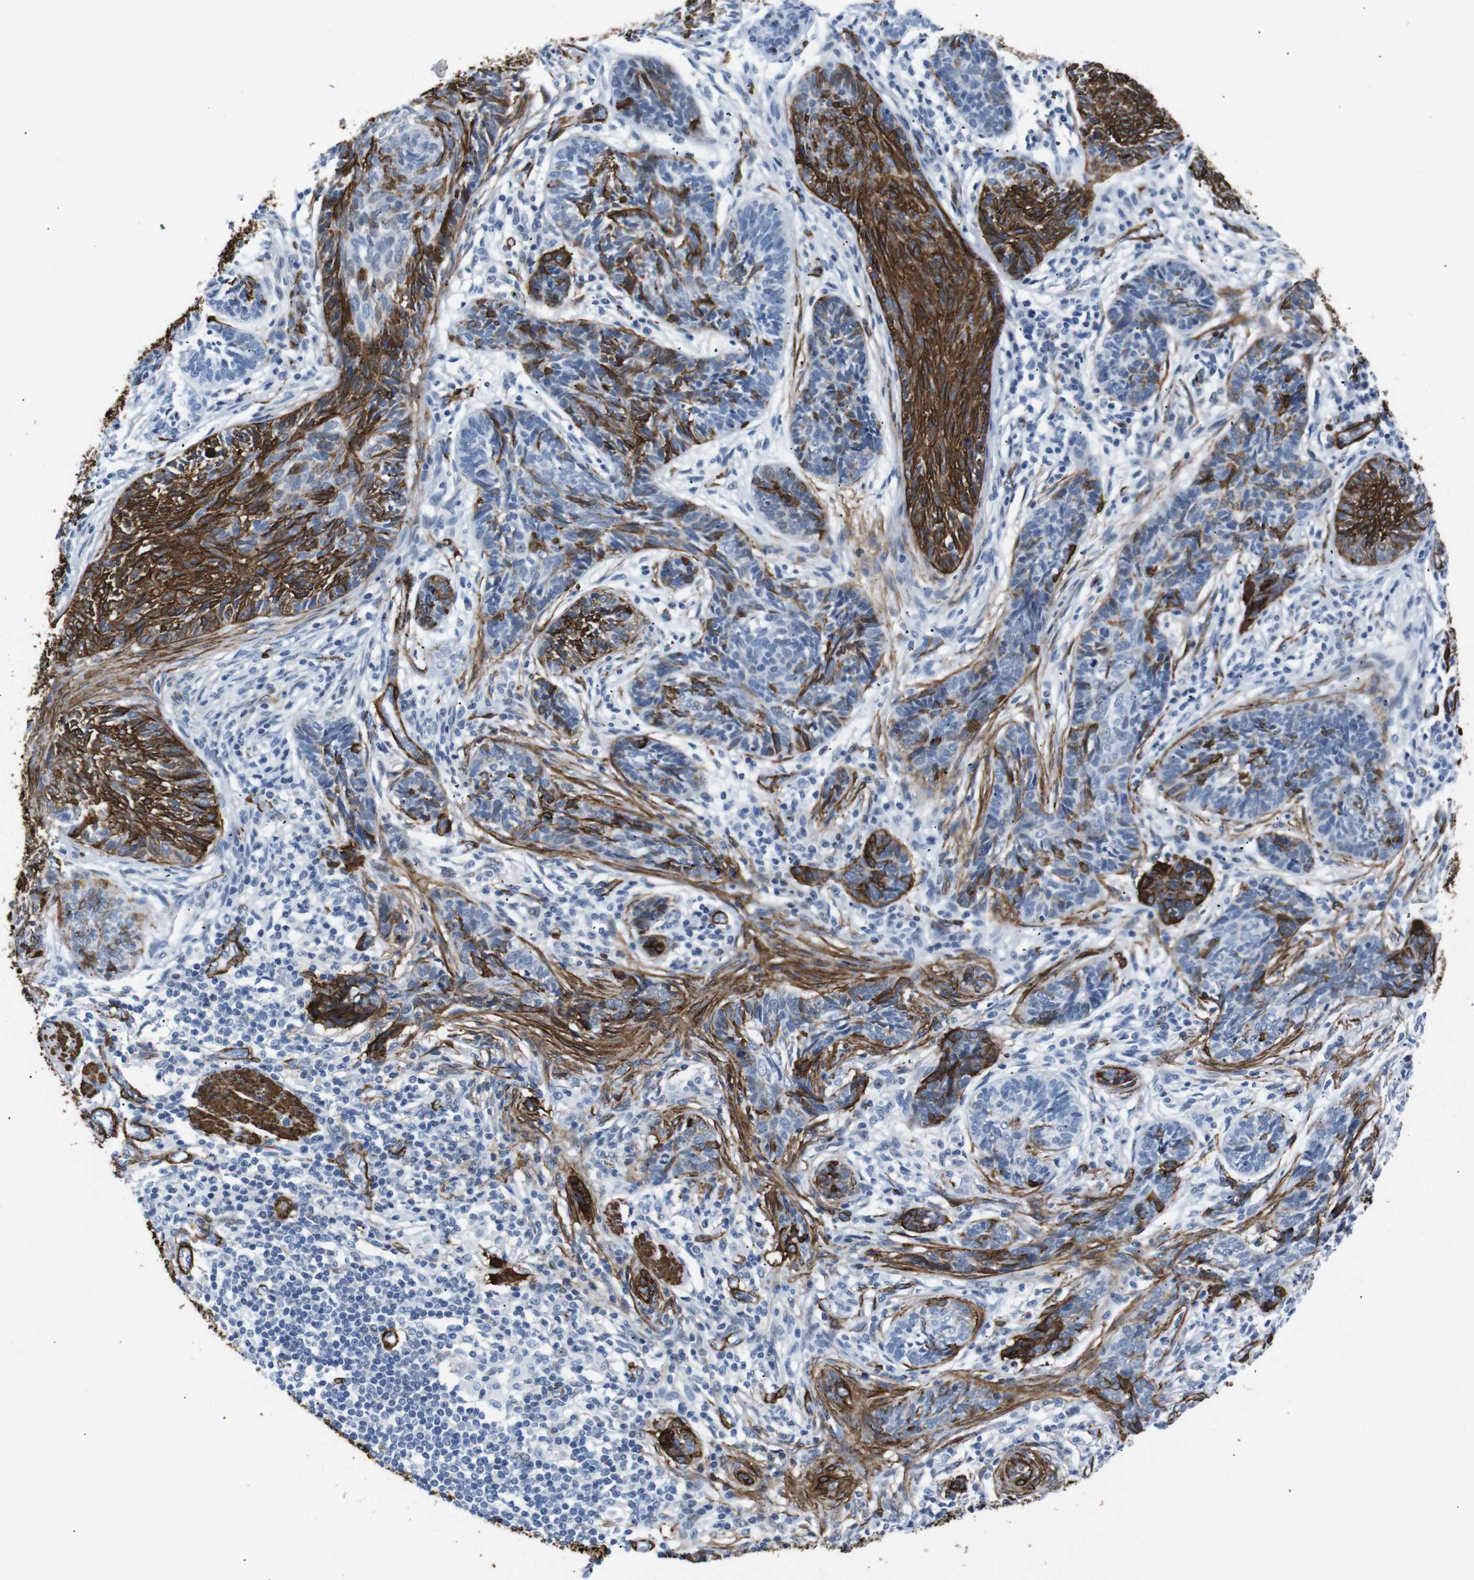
{"staining": {"intensity": "strong", "quantity": "25%-75%", "location": "cytoplasmic/membranous"}, "tissue": "skin cancer", "cell_type": "Tumor cells", "image_type": "cancer", "snomed": [{"axis": "morphology", "description": "Papilloma, NOS"}, {"axis": "morphology", "description": "Basal cell carcinoma"}, {"axis": "topography", "description": "Skin"}], "caption": "Immunohistochemistry (IHC) (DAB) staining of human basal cell carcinoma (skin) demonstrates strong cytoplasmic/membranous protein staining in about 25%-75% of tumor cells. The protein is stained brown, and the nuclei are stained in blue (DAB IHC with brightfield microscopy, high magnification).", "gene": "ACTA2", "patient": {"sex": "male", "age": 87}}